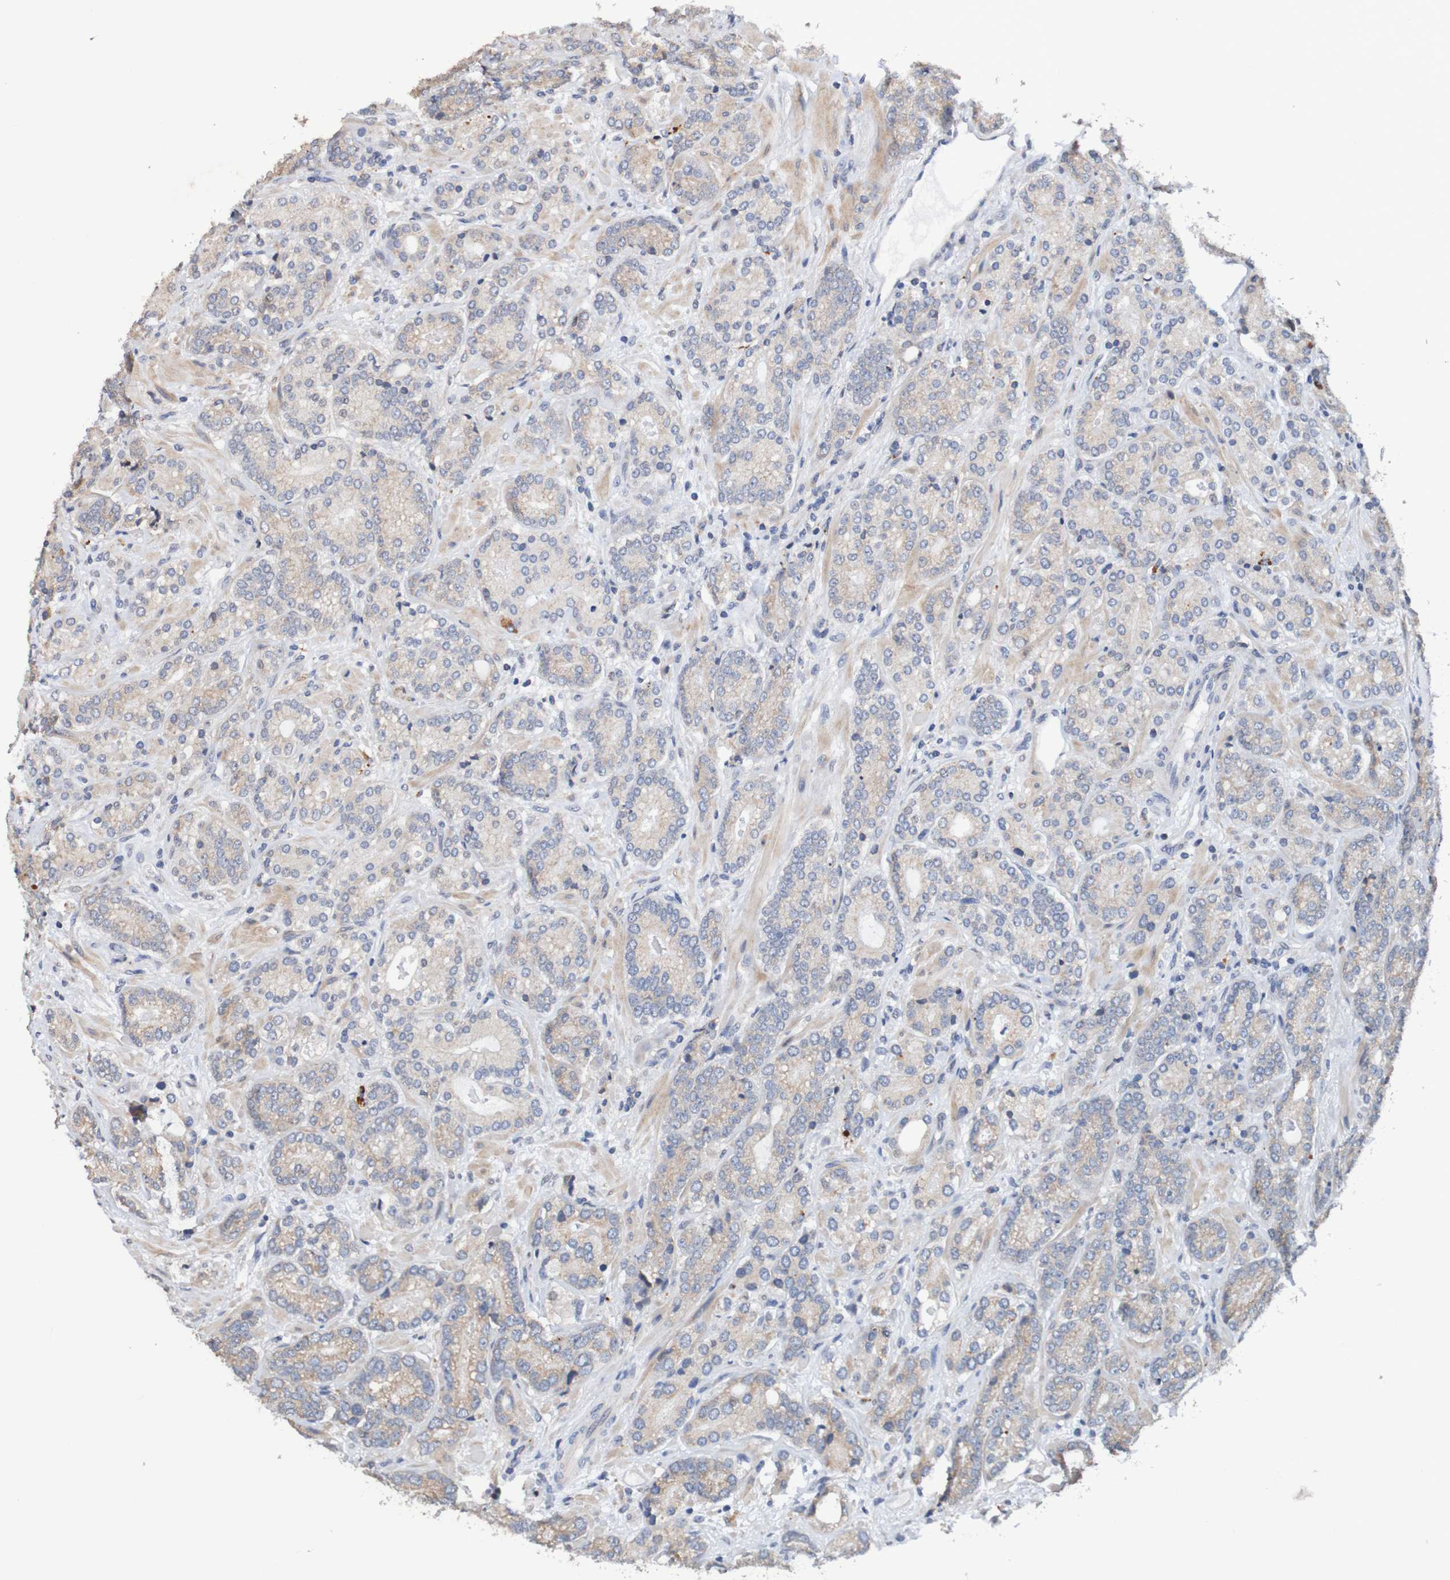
{"staining": {"intensity": "weak", "quantity": "<25%", "location": "cytoplasmic/membranous"}, "tissue": "prostate cancer", "cell_type": "Tumor cells", "image_type": "cancer", "snomed": [{"axis": "morphology", "description": "Adenocarcinoma, High grade"}, {"axis": "topography", "description": "Prostate"}], "caption": "Immunohistochemistry of prostate cancer displays no expression in tumor cells. (Stains: DAB IHC with hematoxylin counter stain, Microscopy: brightfield microscopy at high magnification).", "gene": "FIBP", "patient": {"sex": "male", "age": 61}}